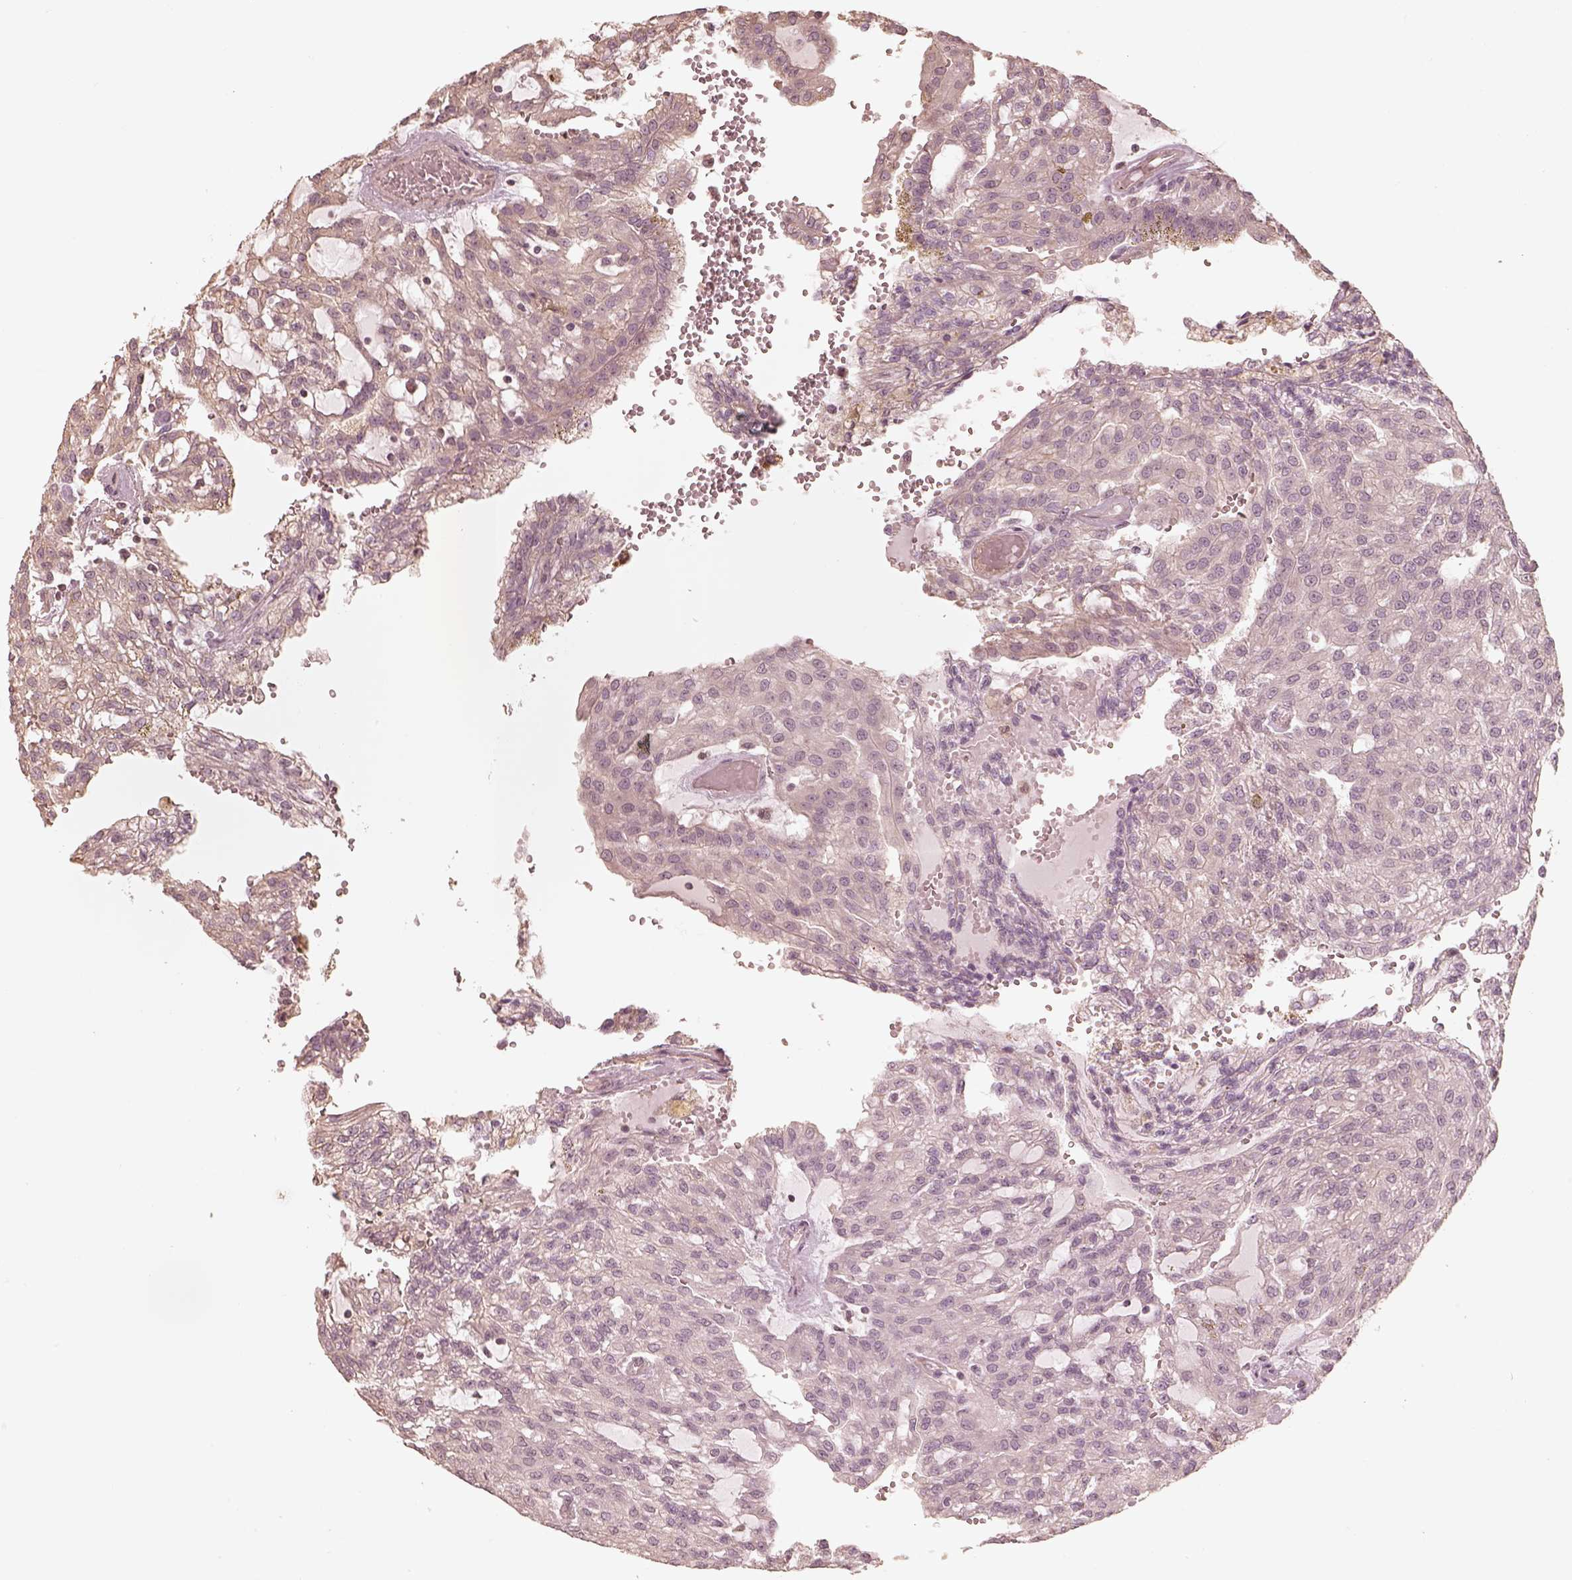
{"staining": {"intensity": "negative", "quantity": "none", "location": "none"}, "tissue": "renal cancer", "cell_type": "Tumor cells", "image_type": "cancer", "snomed": [{"axis": "morphology", "description": "Adenocarcinoma, NOS"}, {"axis": "topography", "description": "Kidney"}], "caption": "Tumor cells show no significant positivity in renal cancer.", "gene": "KIF5C", "patient": {"sex": "male", "age": 63}}